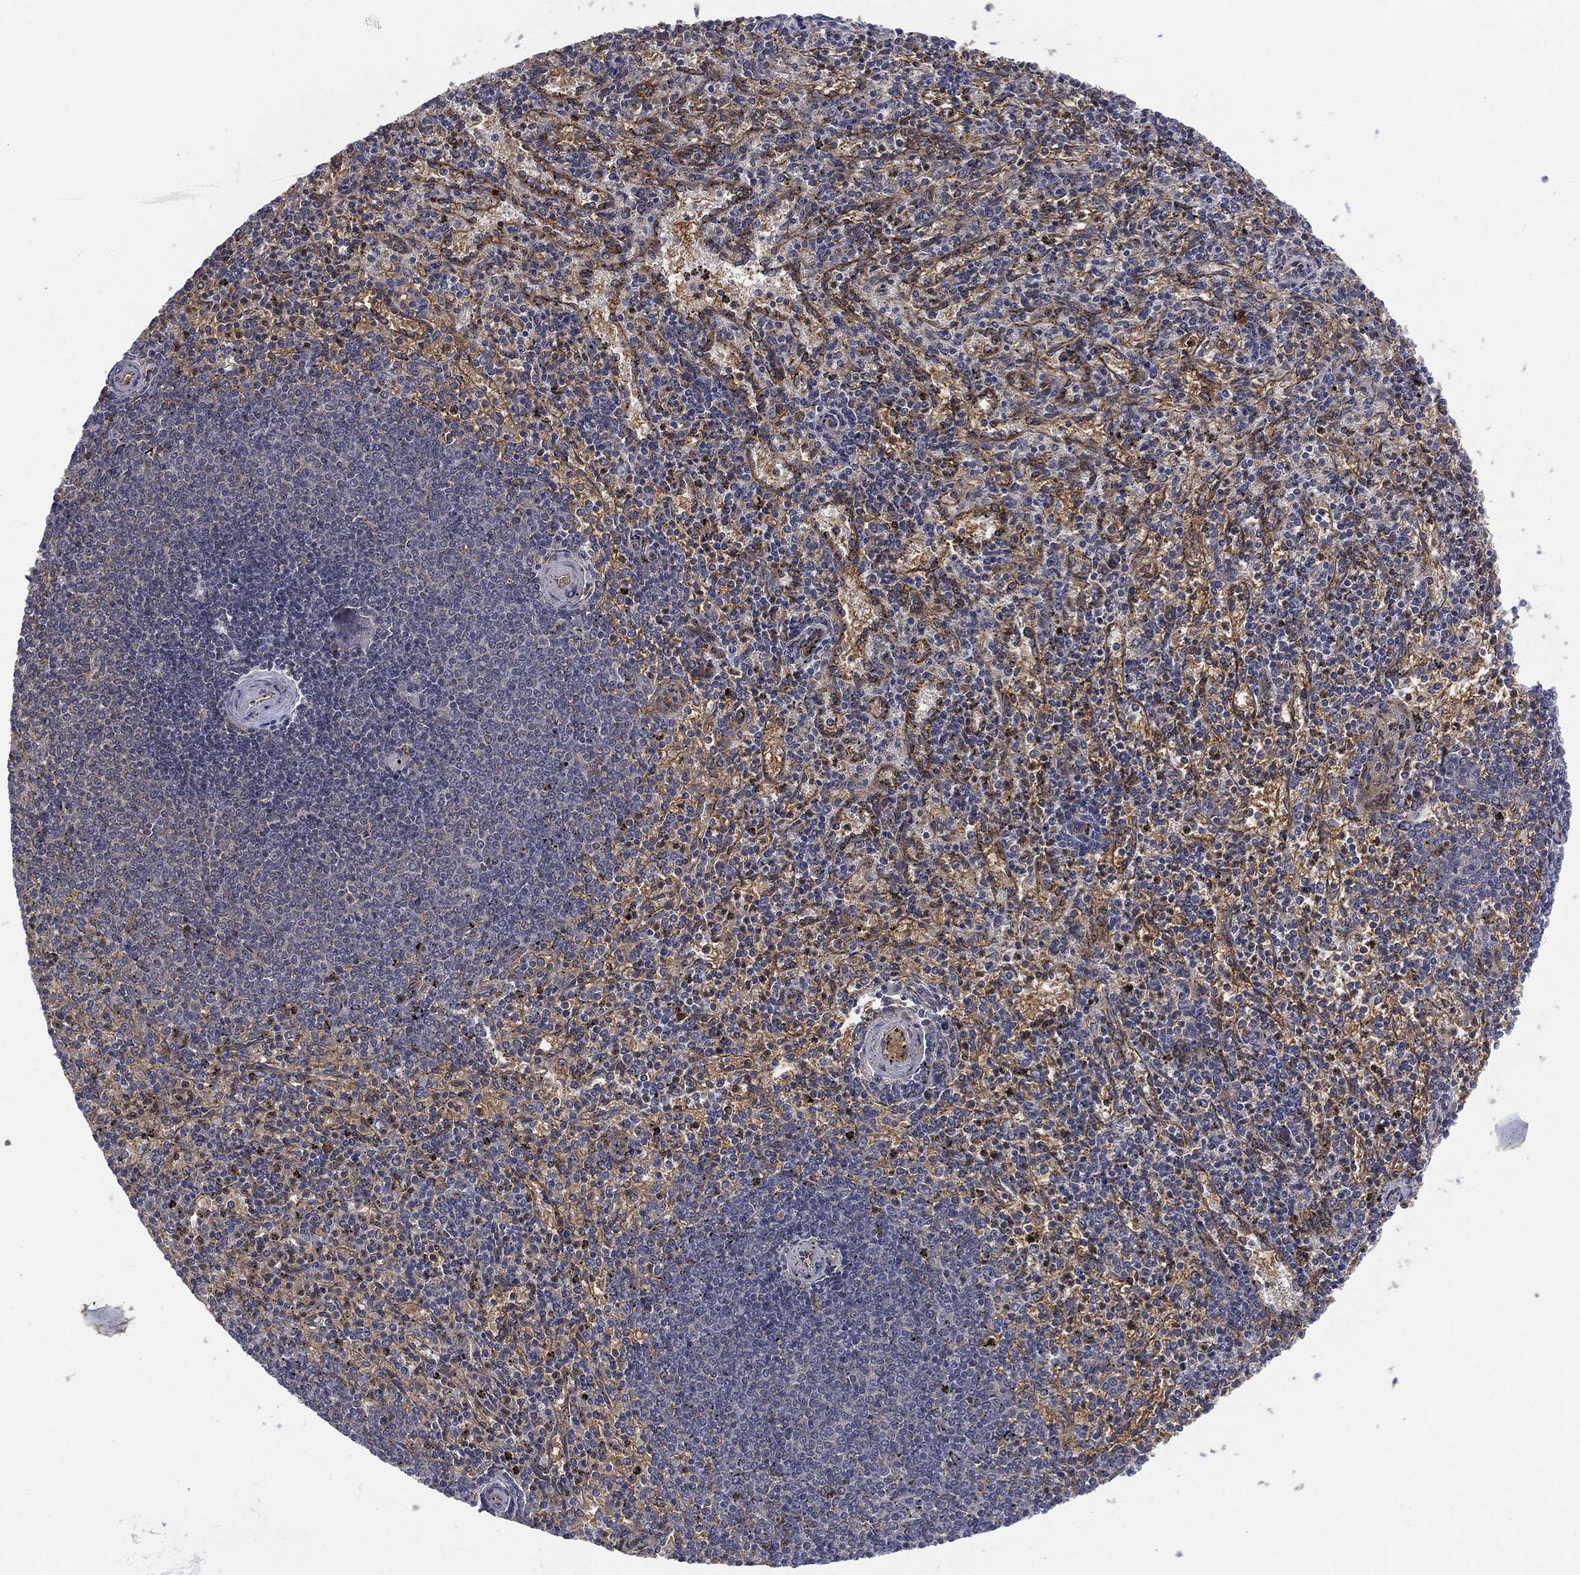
{"staining": {"intensity": "moderate", "quantity": "<25%", "location": "cytoplasmic/membranous"}, "tissue": "spleen", "cell_type": "Cells in red pulp", "image_type": "normal", "snomed": [{"axis": "morphology", "description": "Normal tissue, NOS"}, {"axis": "topography", "description": "Spleen"}], "caption": "The image exhibits immunohistochemical staining of unremarkable spleen. There is moderate cytoplasmic/membranous expression is present in about <25% of cells in red pulp.", "gene": "EIF2AK2", "patient": {"sex": "female", "age": 37}}